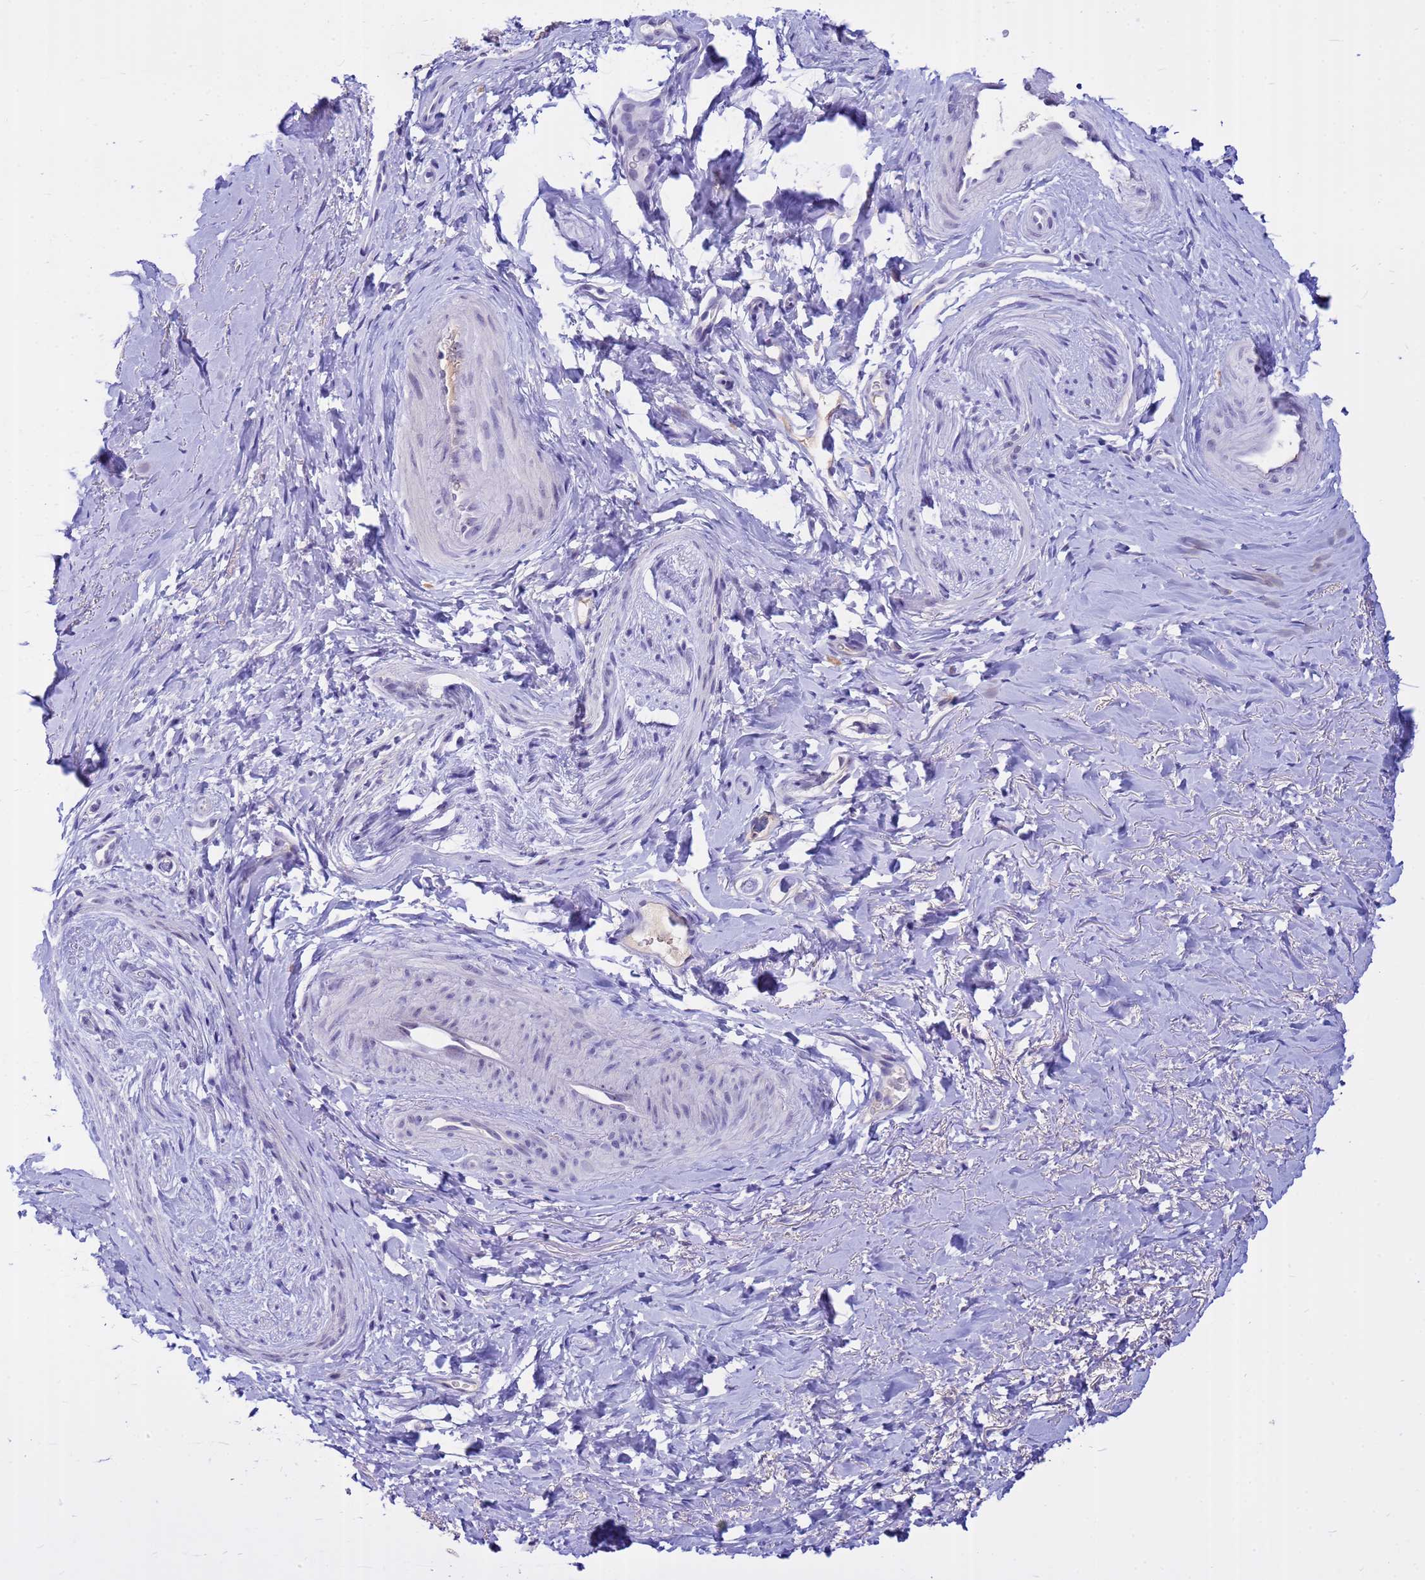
{"staining": {"intensity": "negative", "quantity": "none", "location": "none"}, "tissue": "smooth muscle", "cell_type": "Smooth muscle cells", "image_type": "normal", "snomed": [{"axis": "morphology", "description": "Normal tissue, NOS"}, {"axis": "topography", "description": "Smooth muscle"}, {"axis": "topography", "description": "Peripheral nerve tissue"}], "caption": "IHC photomicrograph of benign smooth muscle stained for a protein (brown), which reveals no positivity in smooth muscle cells.", "gene": "DMRTC2", "patient": {"sex": "male", "age": 69}}